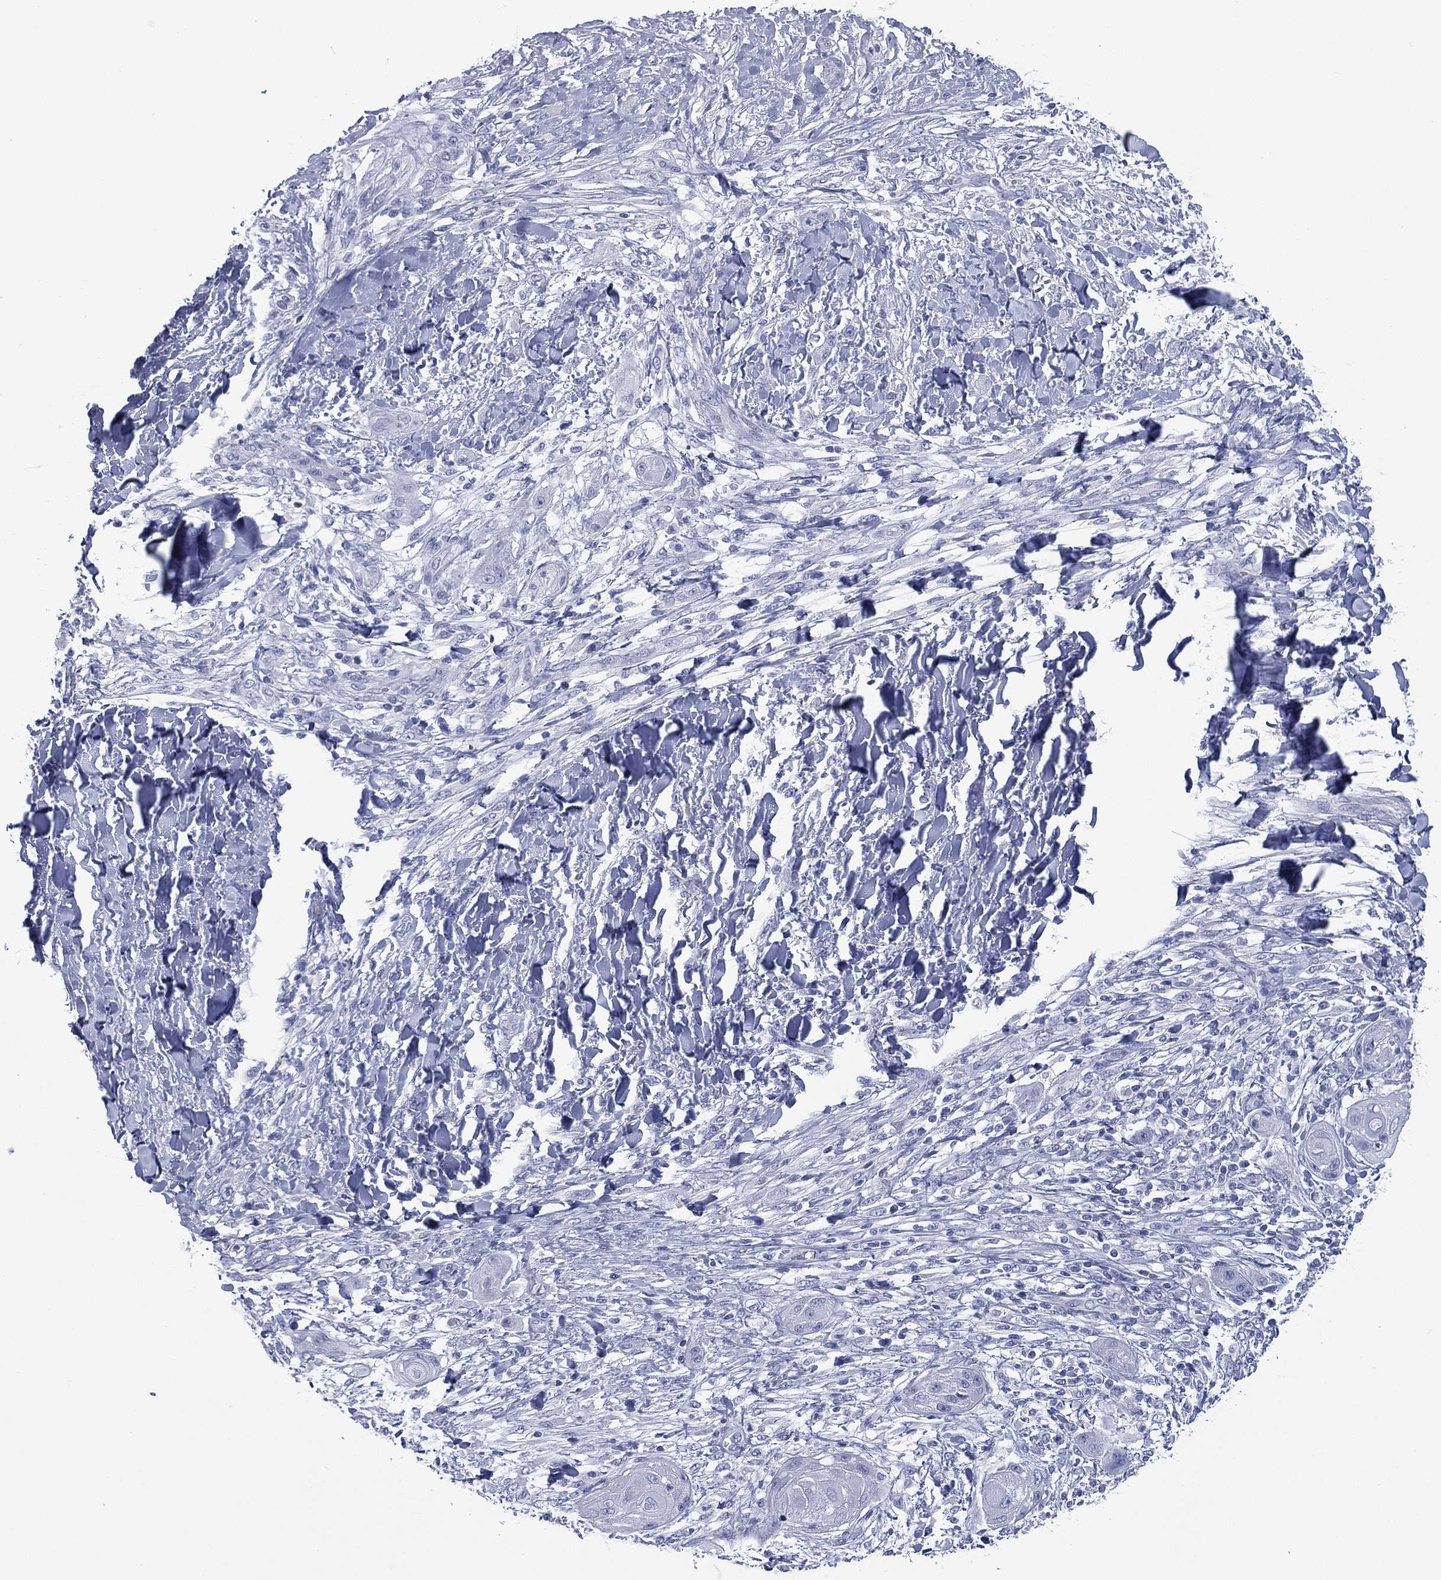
{"staining": {"intensity": "negative", "quantity": "none", "location": "none"}, "tissue": "skin cancer", "cell_type": "Tumor cells", "image_type": "cancer", "snomed": [{"axis": "morphology", "description": "Squamous cell carcinoma, NOS"}, {"axis": "topography", "description": "Skin"}], "caption": "Immunohistochemistry (IHC) of squamous cell carcinoma (skin) exhibits no expression in tumor cells.", "gene": "FCER2", "patient": {"sex": "male", "age": 62}}